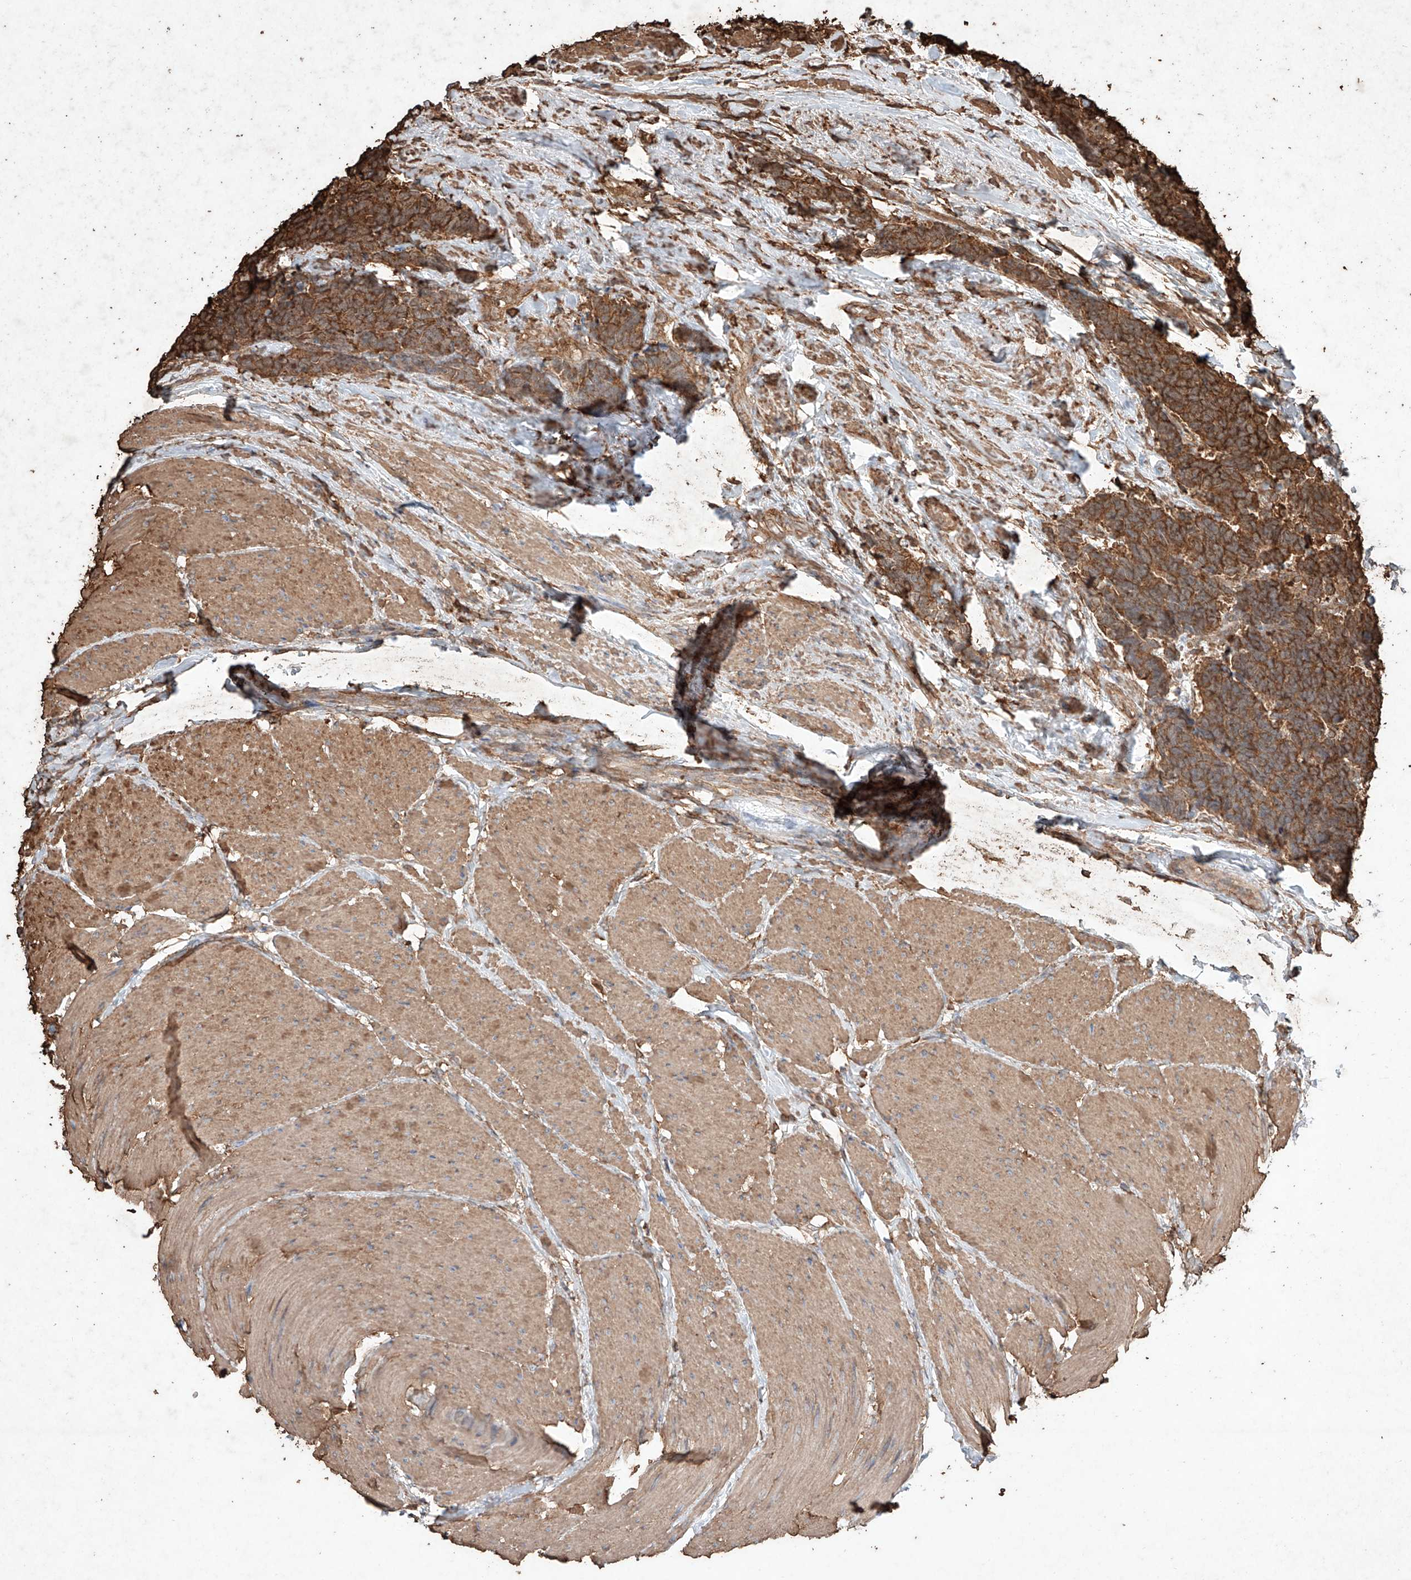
{"staining": {"intensity": "moderate", "quantity": ">75%", "location": "cytoplasmic/membranous"}, "tissue": "carcinoid", "cell_type": "Tumor cells", "image_type": "cancer", "snomed": [{"axis": "morphology", "description": "Carcinoma, NOS"}, {"axis": "morphology", "description": "Carcinoid, malignant, NOS"}, {"axis": "topography", "description": "Urinary bladder"}], "caption": "Brown immunohistochemical staining in human carcinoma exhibits moderate cytoplasmic/membranous expression in about >75% of tumor cells. (DAB (3,3'-diaminobenzidine) = brown stain, brightfield microscopy at high magnification).", "gene": "M6PR", "patient": {"sex": "male", "age": 57}}